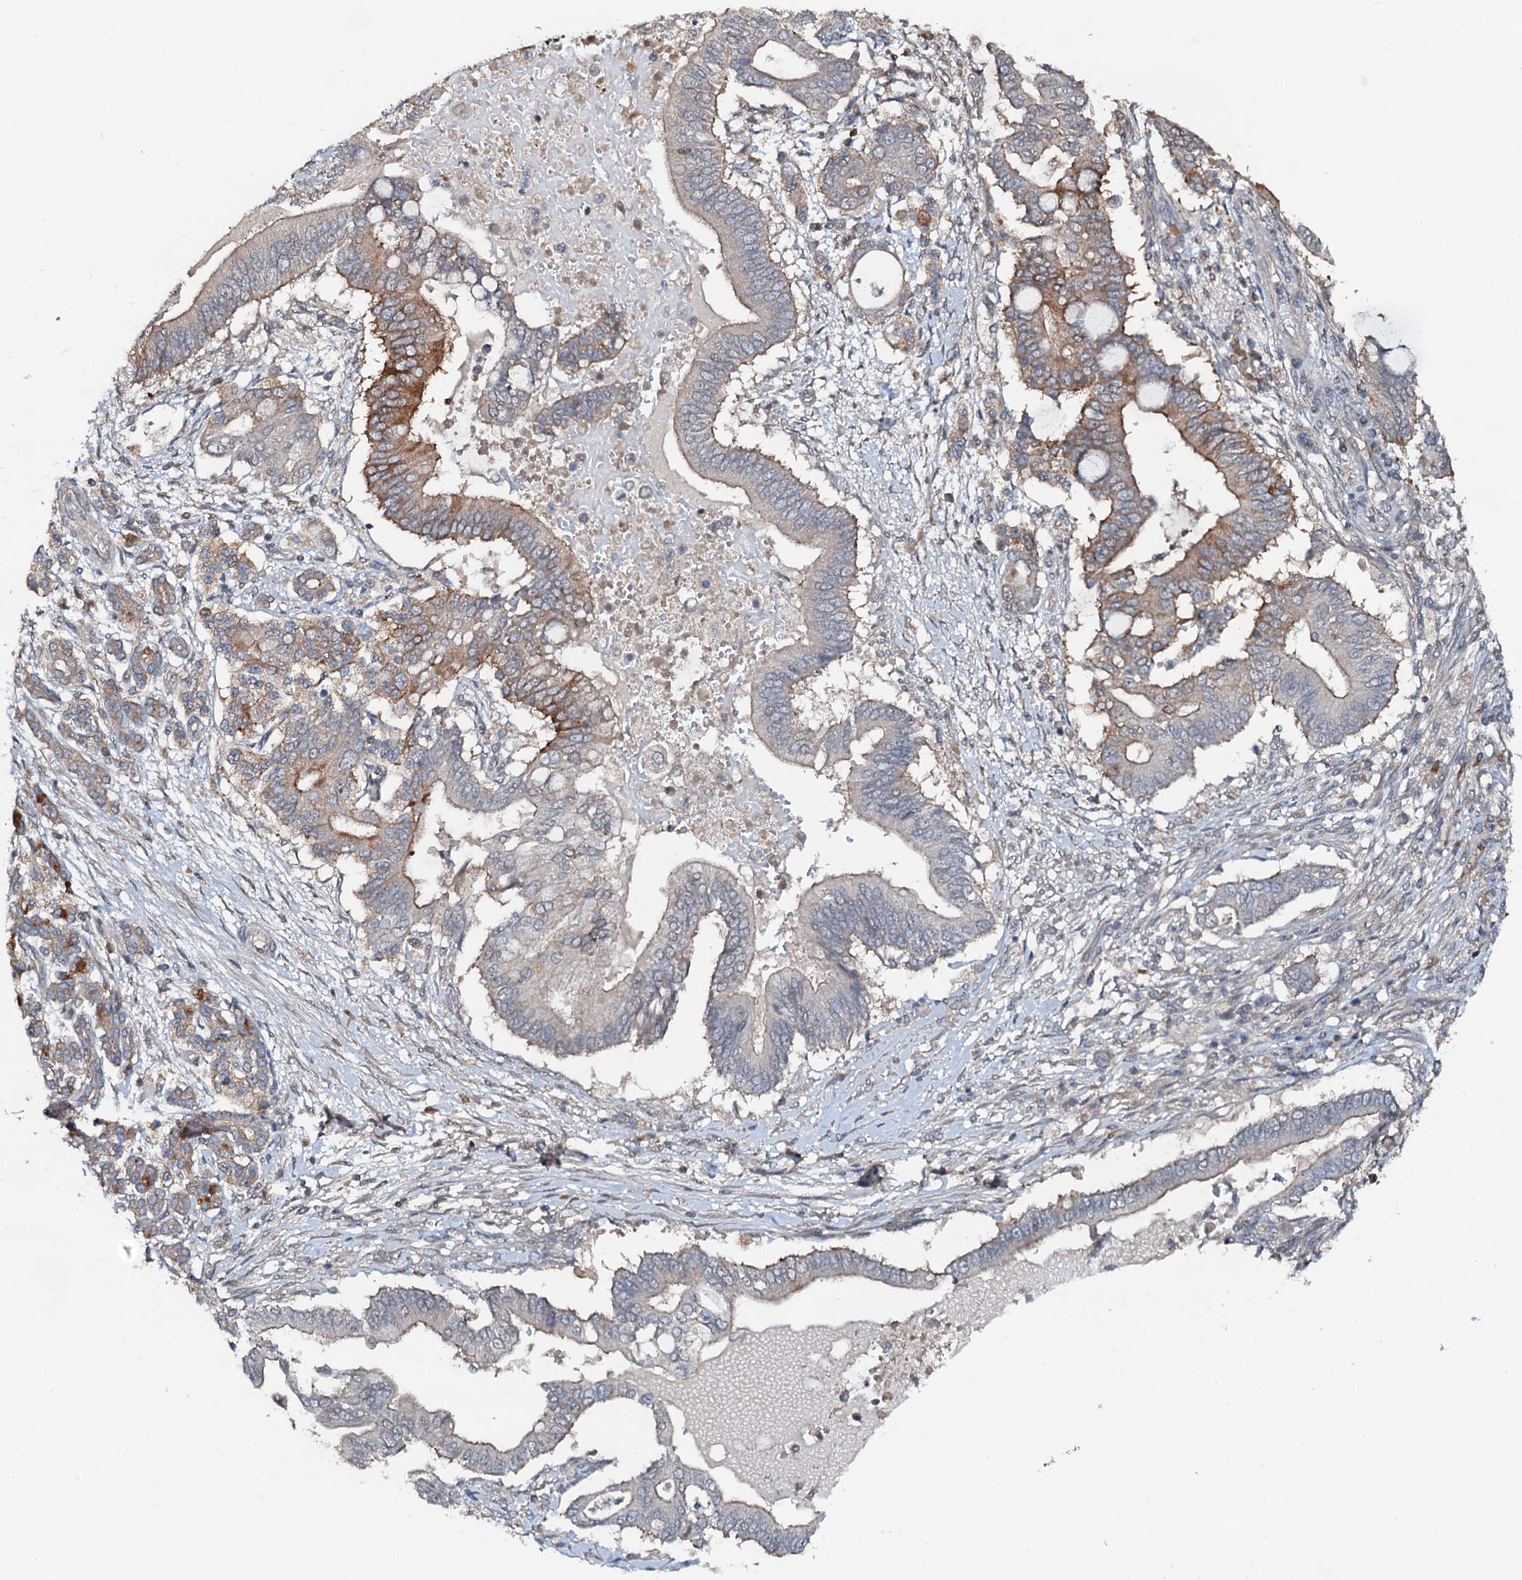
{"staining": {"intensity": "moderate", "quantity": "<25%", "location": "cytoplasmic/membranous"}, "tissue": "pancreatic cancer", "cell_type": "Tumor cells", "image_type": "cancer", "snomed": [{"axis": "morphology", "description": "Adenocarcinoma, NOS"}, {"axis": "topography", "description": "Pancreas"}], "caption": "Immunohistochemical staining of human pancreatic cancer displays low levels of moderate cytoplasmic/membranous protein expression in about <25% of tumor cells.", "gene": "FLYWCH1", "patient": {"sex": "male", "age": 68}}